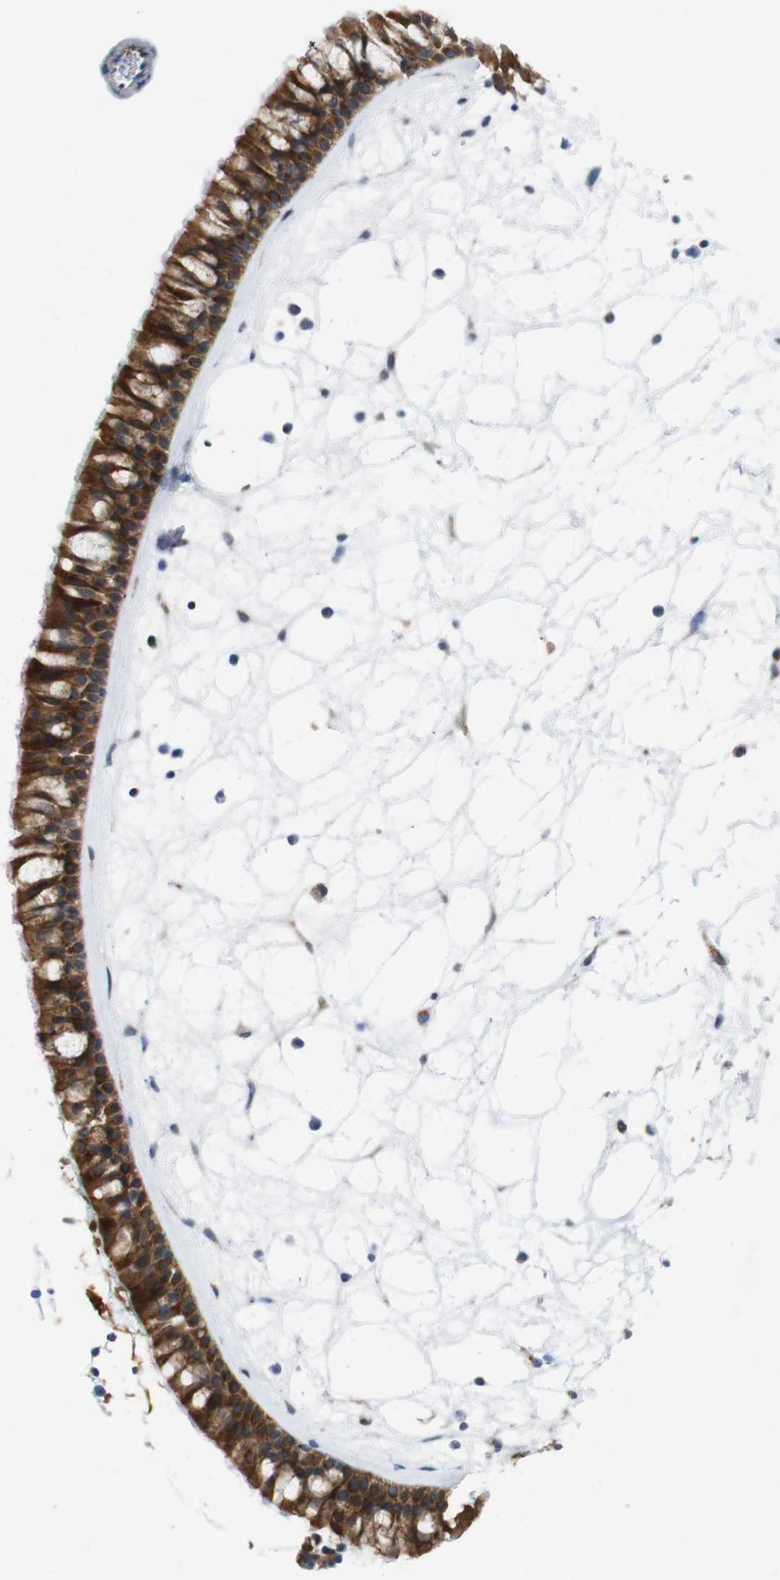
{"staining": {"intensity": "strong", "quantity": "25%-75%", "location": "cytoplasmic/membranous"}, "tissue": "nasopharynx", "cell_type": "Respiratory epithelial cells", "image_type": "normal", "snomed": [{"axis": "morphology", "description": "Normal tissue, NOS"}, {"axis": "morphology", "description": "Inflammation, NOS"}, {"axis": "topography", "description": "Nasopharynx"}], "caption": "This image shows normal nasopharynx stained with immunohistochemistry to label a protein in brown. The cytoplasmic/membranous of respiratory epithelial cells show strong positivity for the protein. Nuclei are counter-stained blue.", "gene": "EFCAB14", "patient": {"sex": "male", "age": 48}}